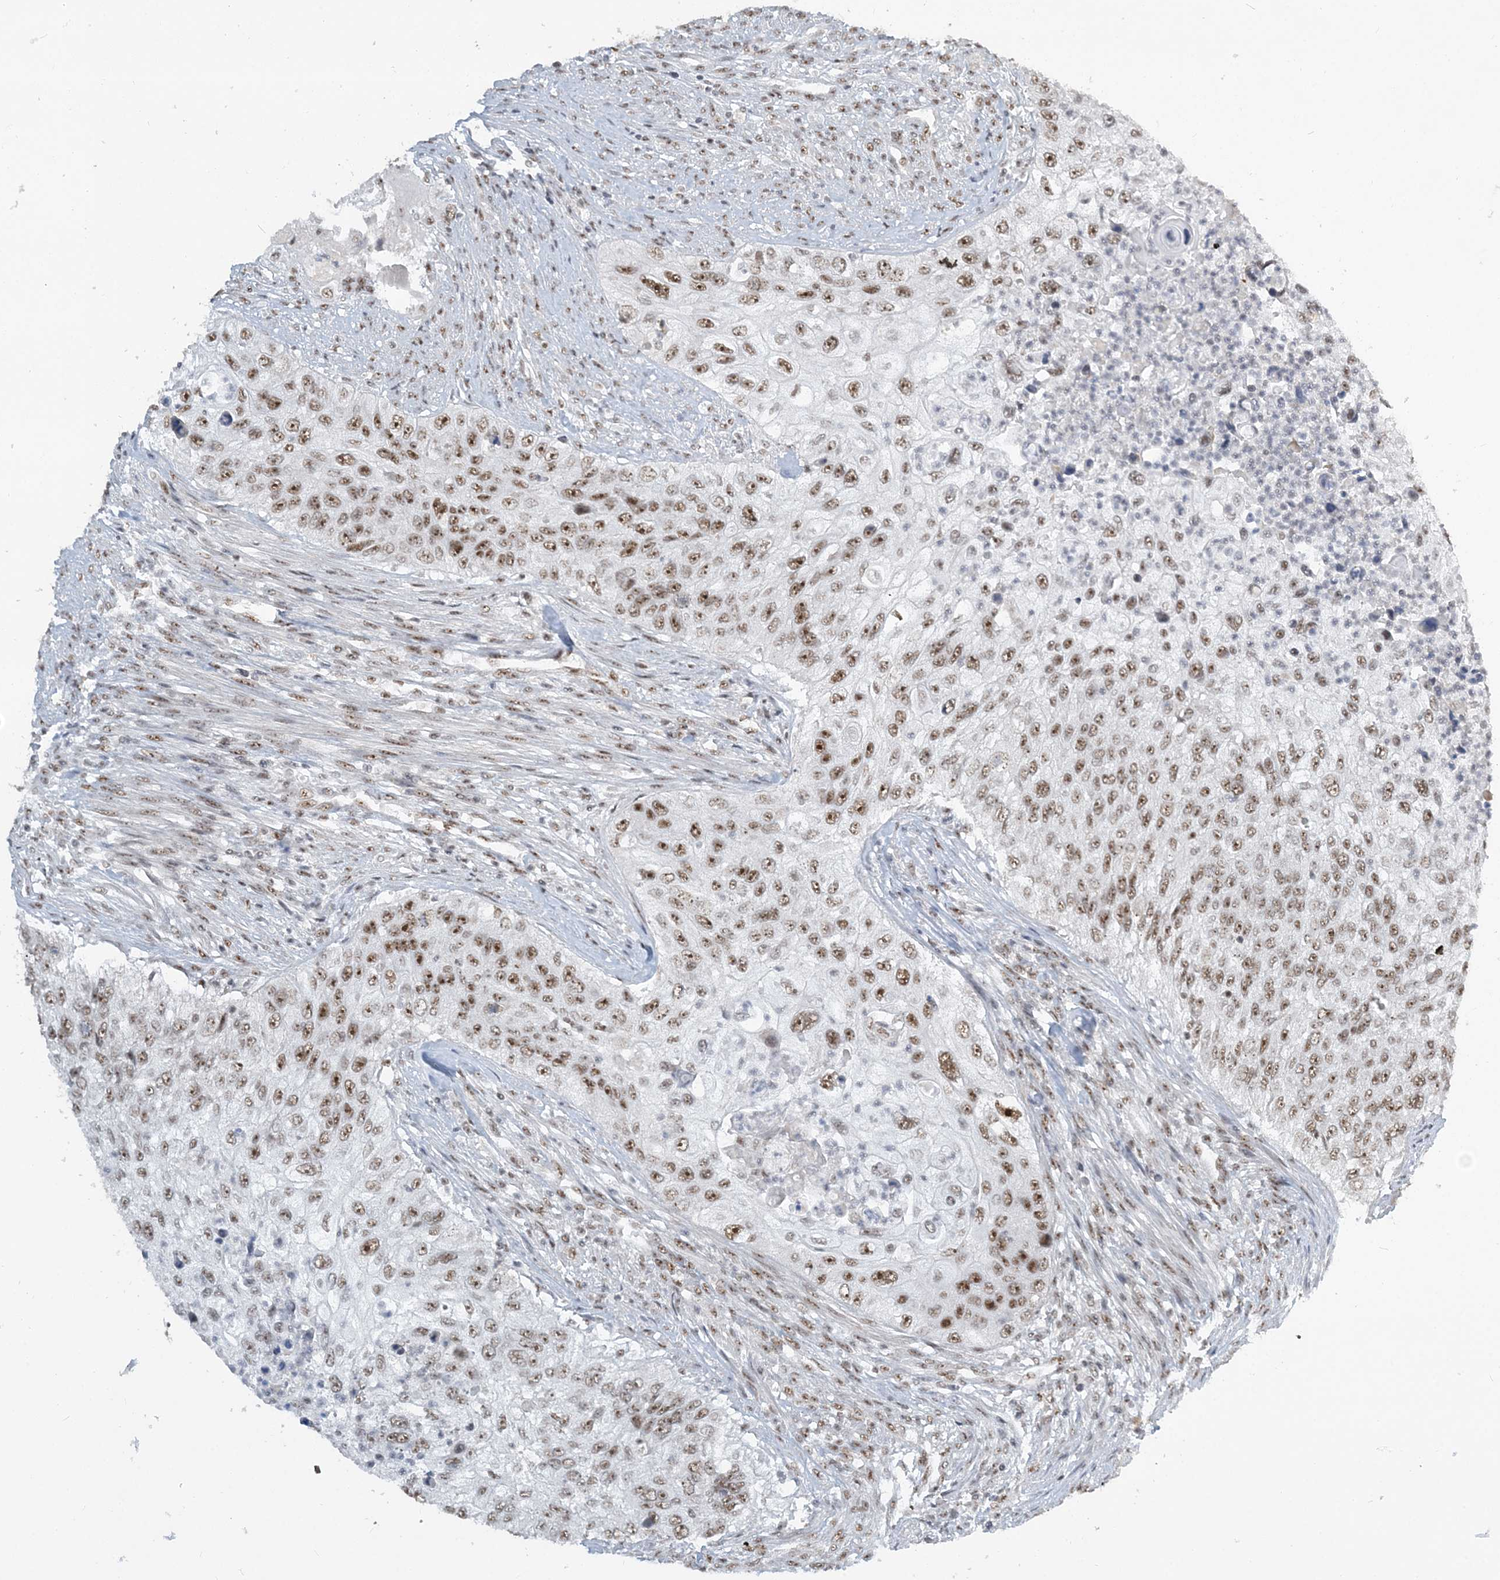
{"staining": {"intensity": "moderate", "quantity": ">75%", "location": "nuclear"}, "tissue": "urothelial cancer", "cell_type": "Tumor cells", "image_type": "cancer", "snomed": [{"axis": "morphology", "description": "Urothelial carcinoma, High grade"}, {"axis": "topography", "description": "Urinary bladder"}], "caption": "High-power microscopy captured an IHC histopathology image of urothelial cancer, revealing moderate nuclear positivity in approximately >75% of tumor cells. (Stains: DAB in brown, nuclei in blue, Microscopy: brightfield microscopy at high magnification).", "gene": "PLRG1", "patient": {"sex": "female", "age": 60}}